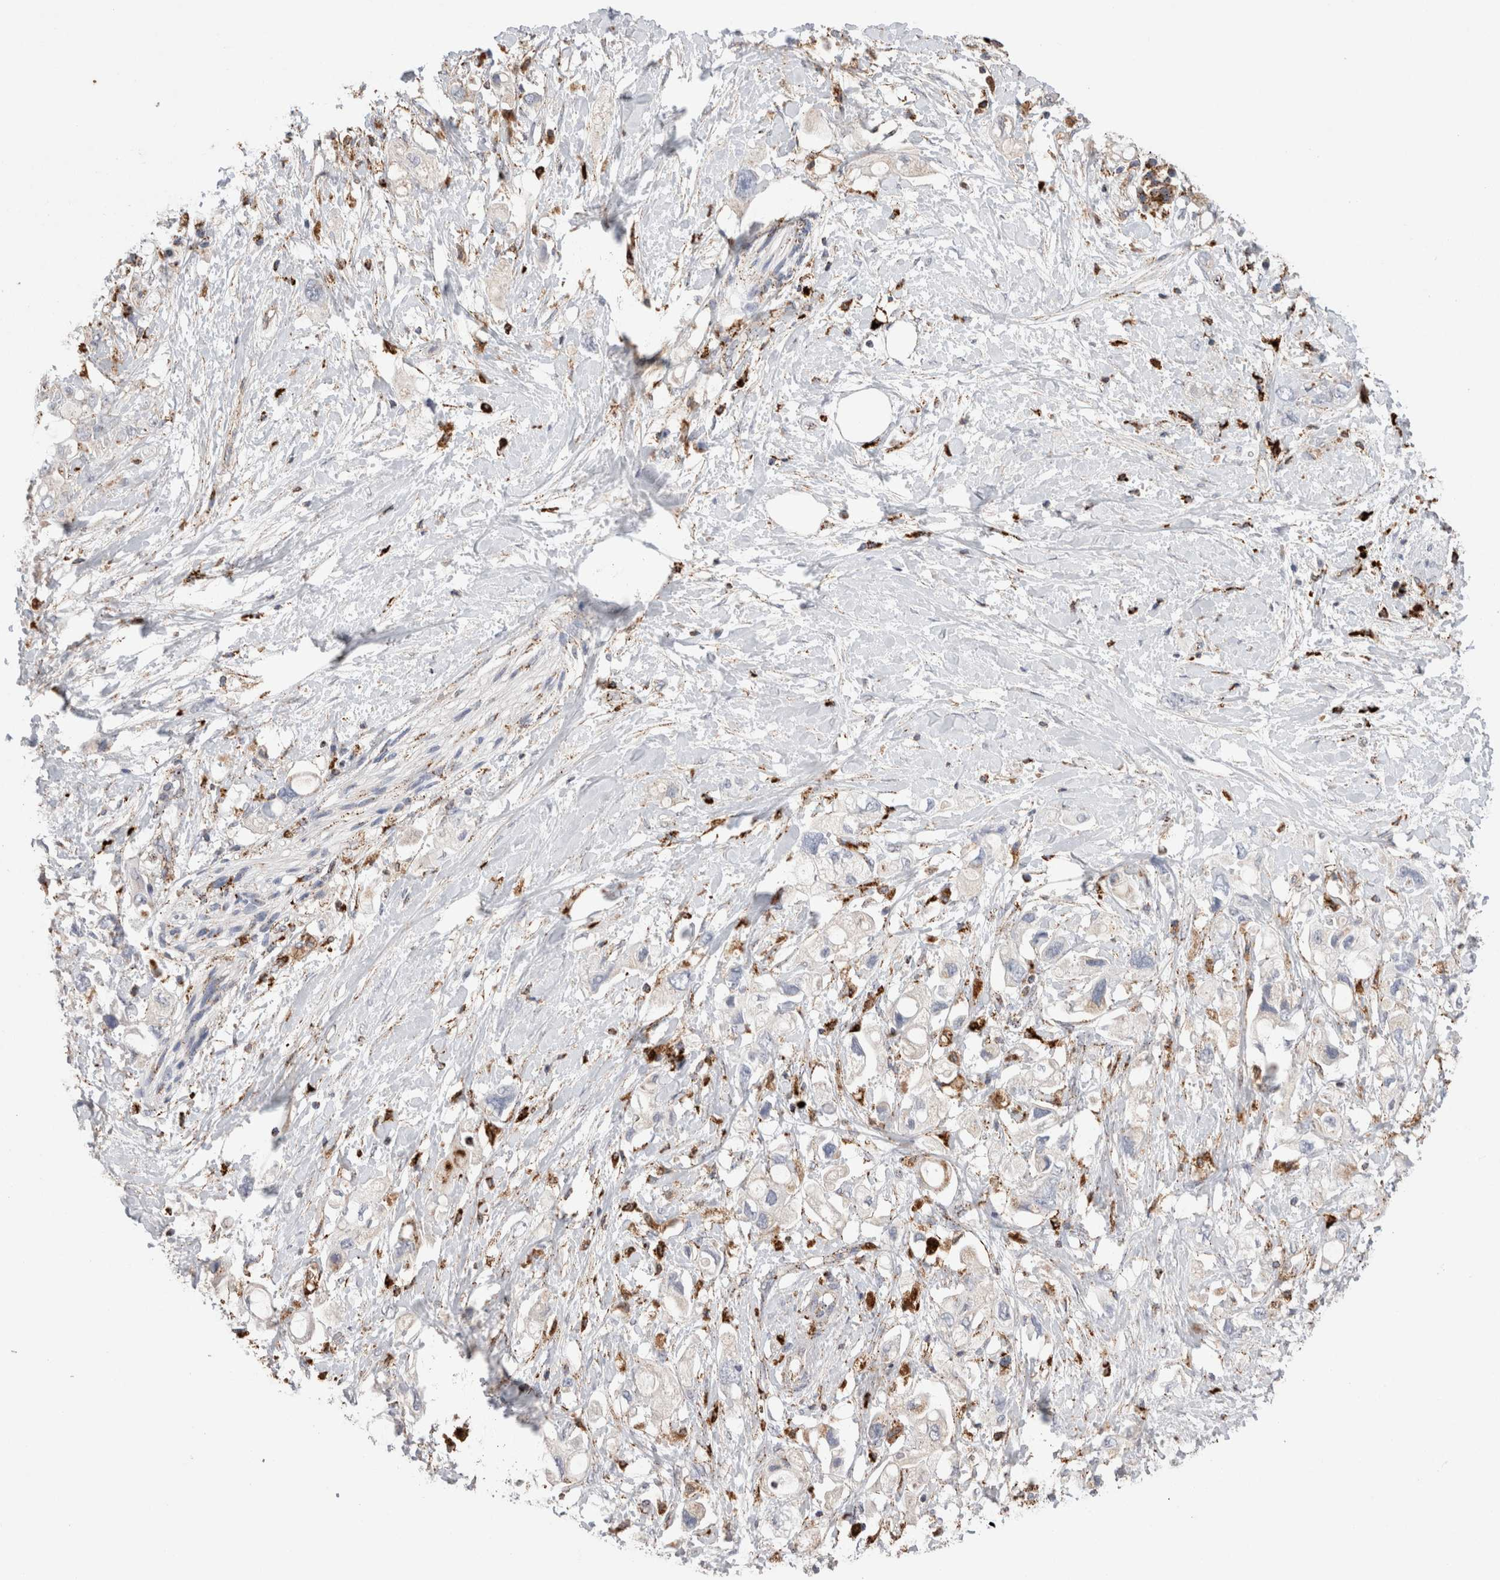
{"staining": {"intensity": "negative", "quantity": "none", "location": "none"}, "tissue": "pancreatic cancer", "cell_type": "Tumor cells", "image_type": "cancer", "snomed": [{"axis": "morphology", "description": "Adenocarcinoma, NOS"}, {"axis": "topography", "description": "Pancreas"}], "caption": "This is an immunohistochemistry histopathology image of human pancreatic cancer (adenocarcinoma). There is no positivity in tumor cells.", "gene": "CTSA", "patient": {"sex": "female", "age": 56}}